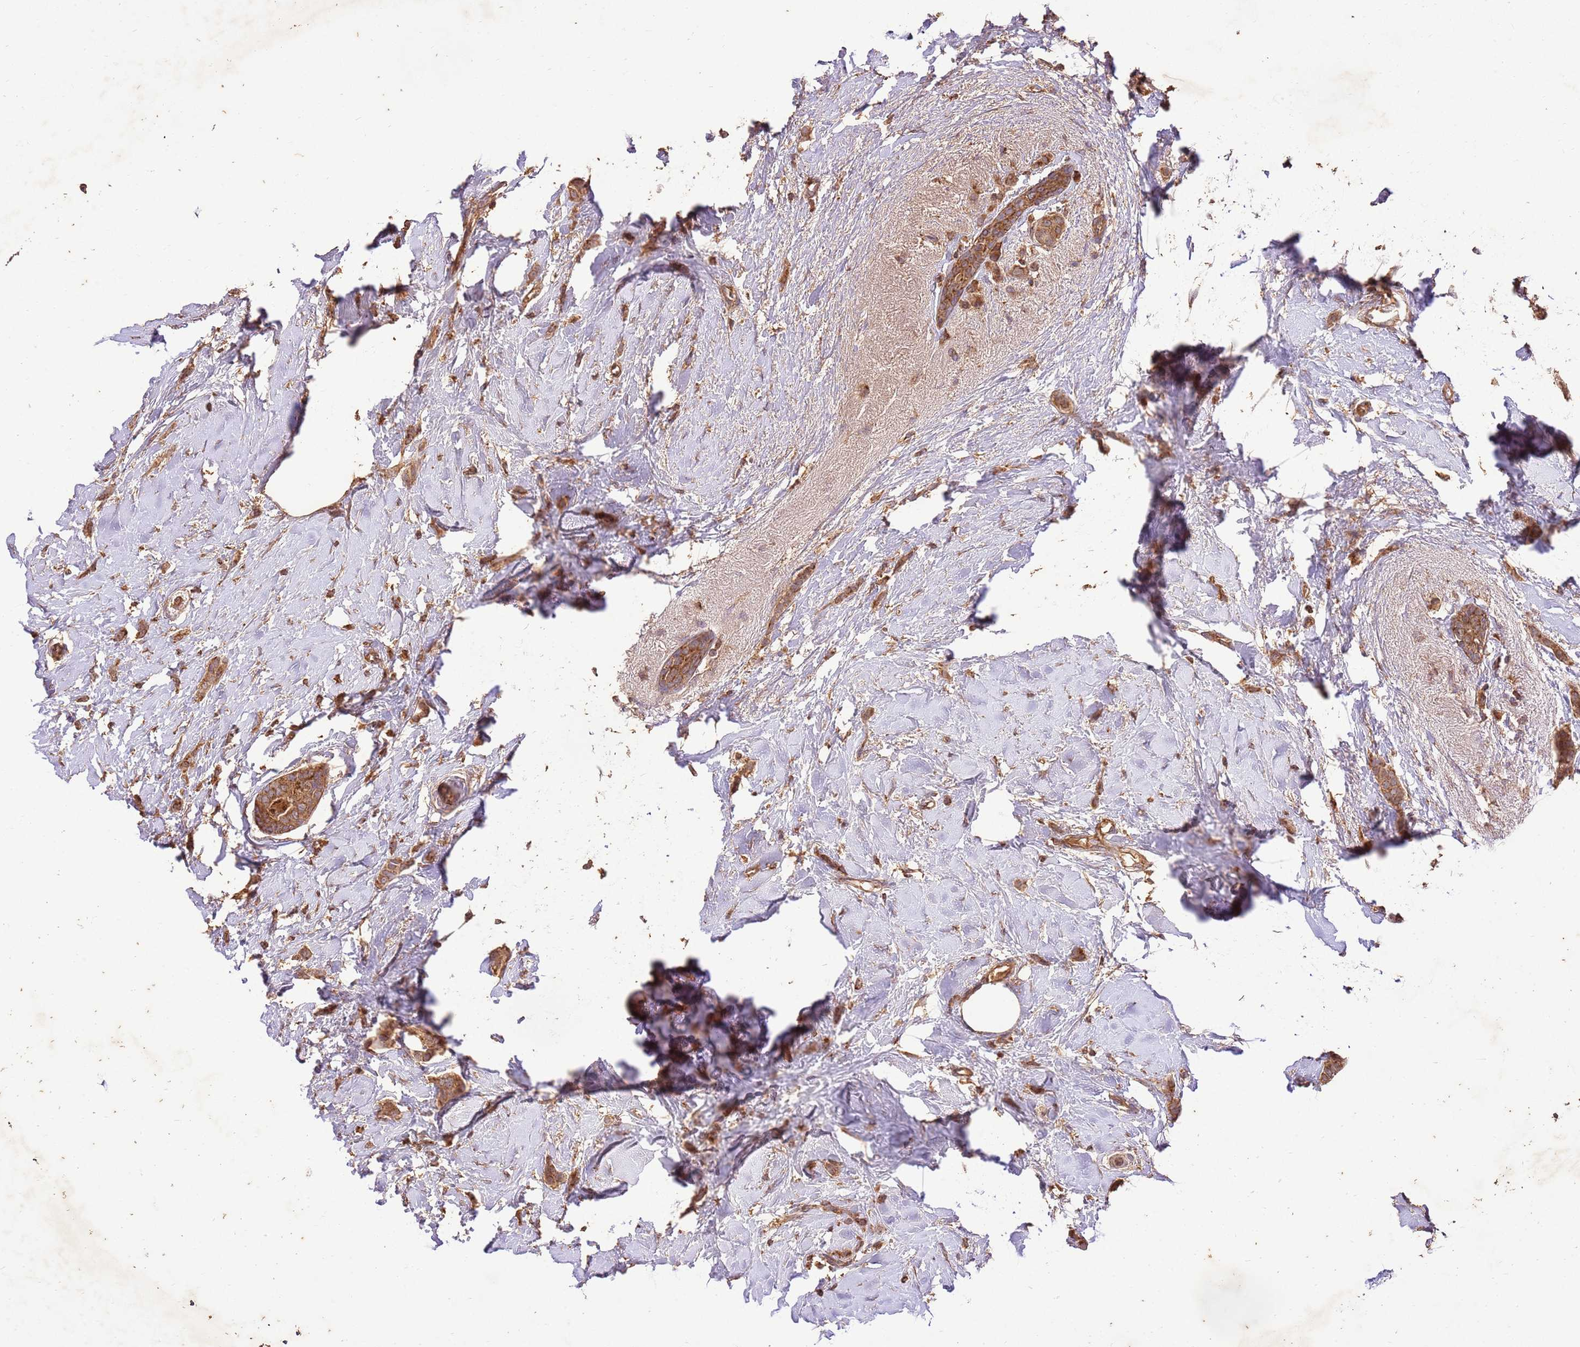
{"staining": {"intensity": "moderate", "quantity": ">75%", "location": "cytoplasmic/membranous"}, "tissue": "breast cancer", "cell_type": "Tumor cells", "image_type": "cancer", "snomed": [{"axis": "morphology", "description": "Duct carcinoma"}, {"axis": "topography", "description": "Breast"}], "caption": "A brown stain labels moderate cytoplasmic/membranous expression of a protein in breast cancer tumor cells.", "gene": "LRRC28", "patient": {"sex": "female", "age": 72}}